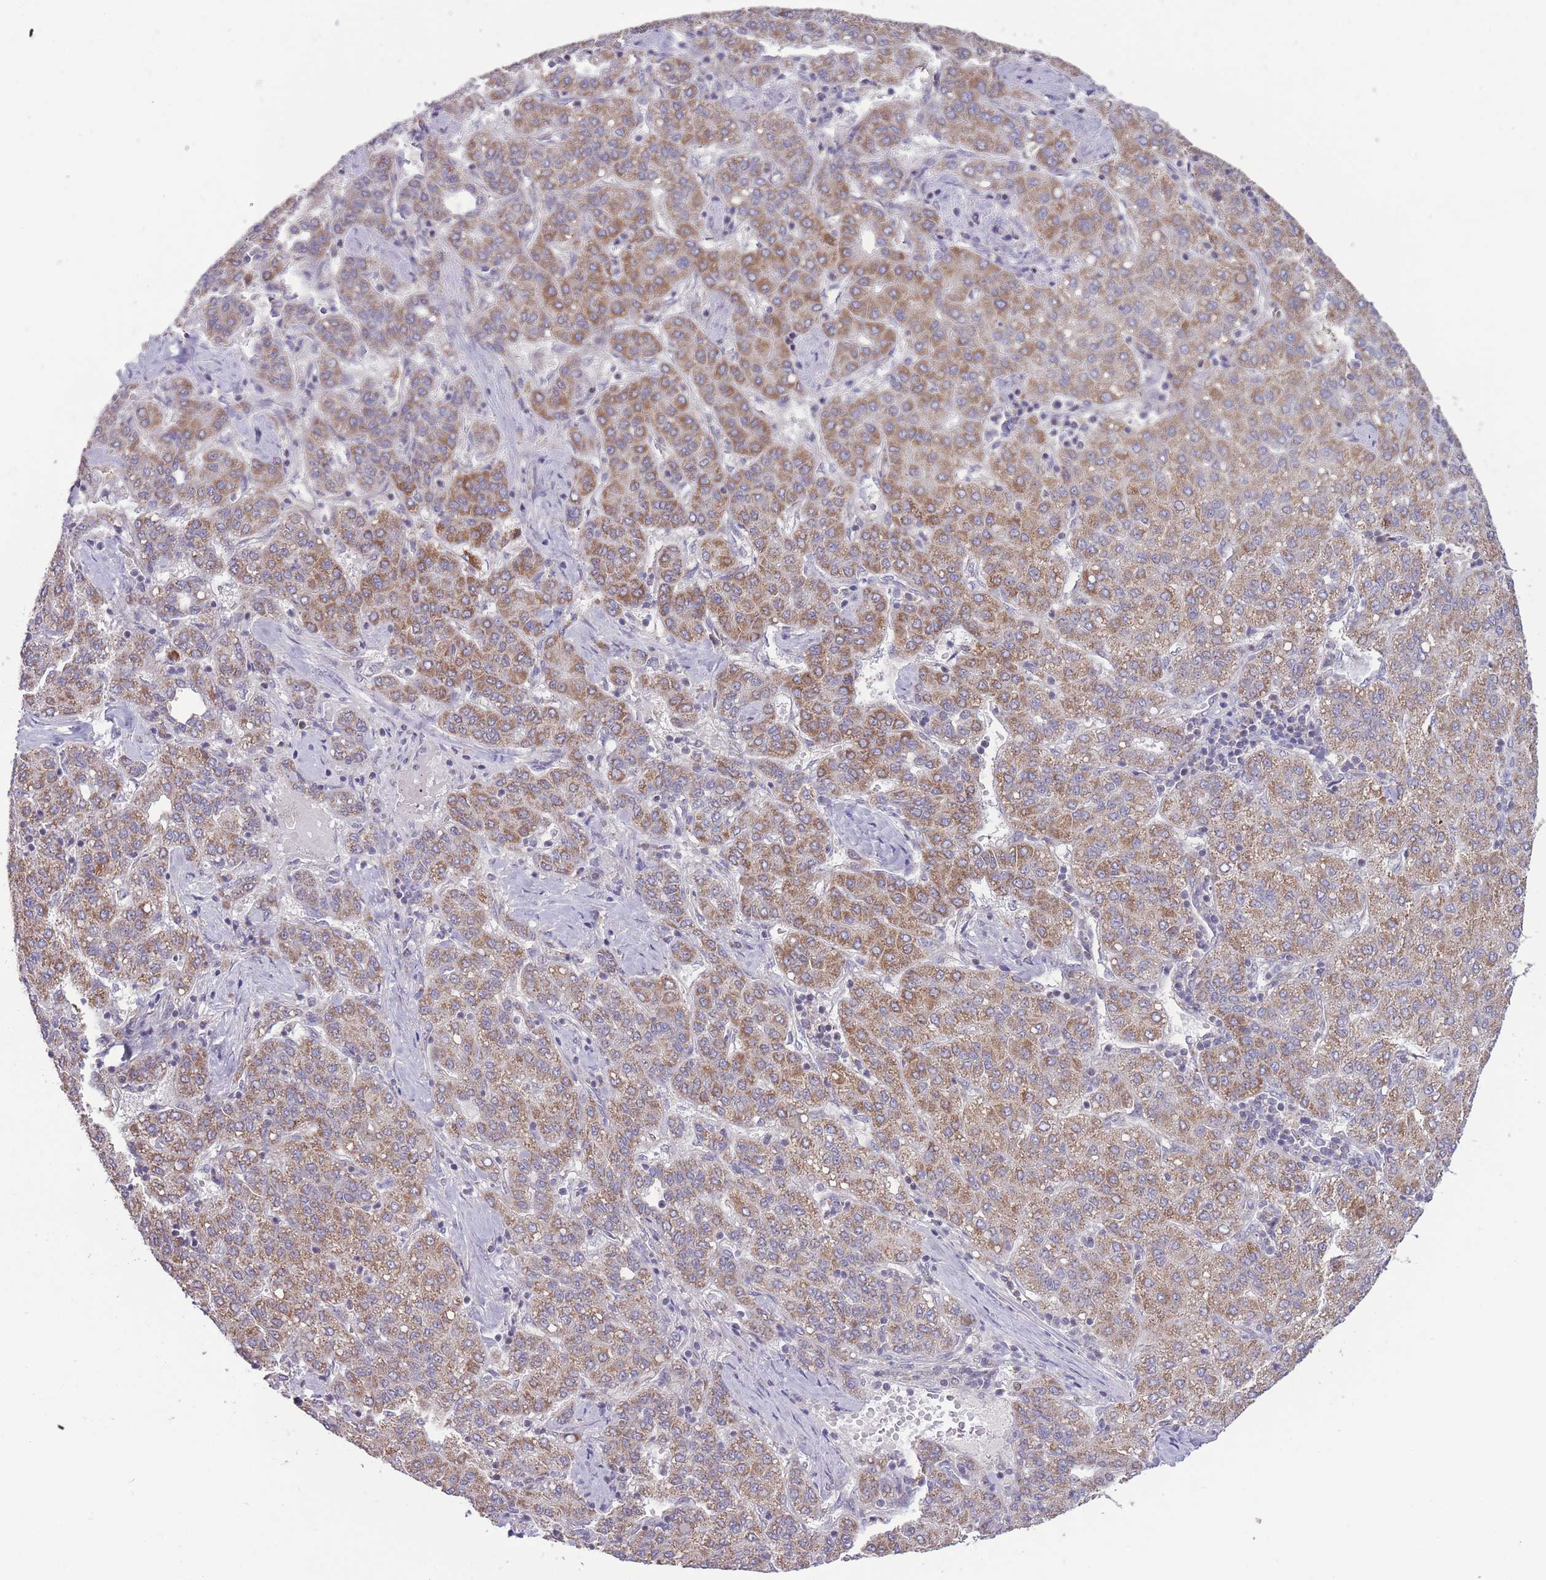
{"staining": {"intensity": "moderate", "quantity": ">75%", "location": "cytoplasmic/membranous"}, "tissue": "liver cancer", "cell_type": "Tumor cells", "image_type": "cancer", "snomed": [{"axis": "morphology", "description": "Carcinoma, Hepatocellular, NOS"}, {"axis": "topography", "description": "Liver"}], "caption": "Human liver cancer stained for a protein (brown) displays moderate cytoplasmic/membranous positive staining in approximately >75% of tumor cells.", "gene": "MCIDAS", "patient": {"sex": "male", "age": 65}}